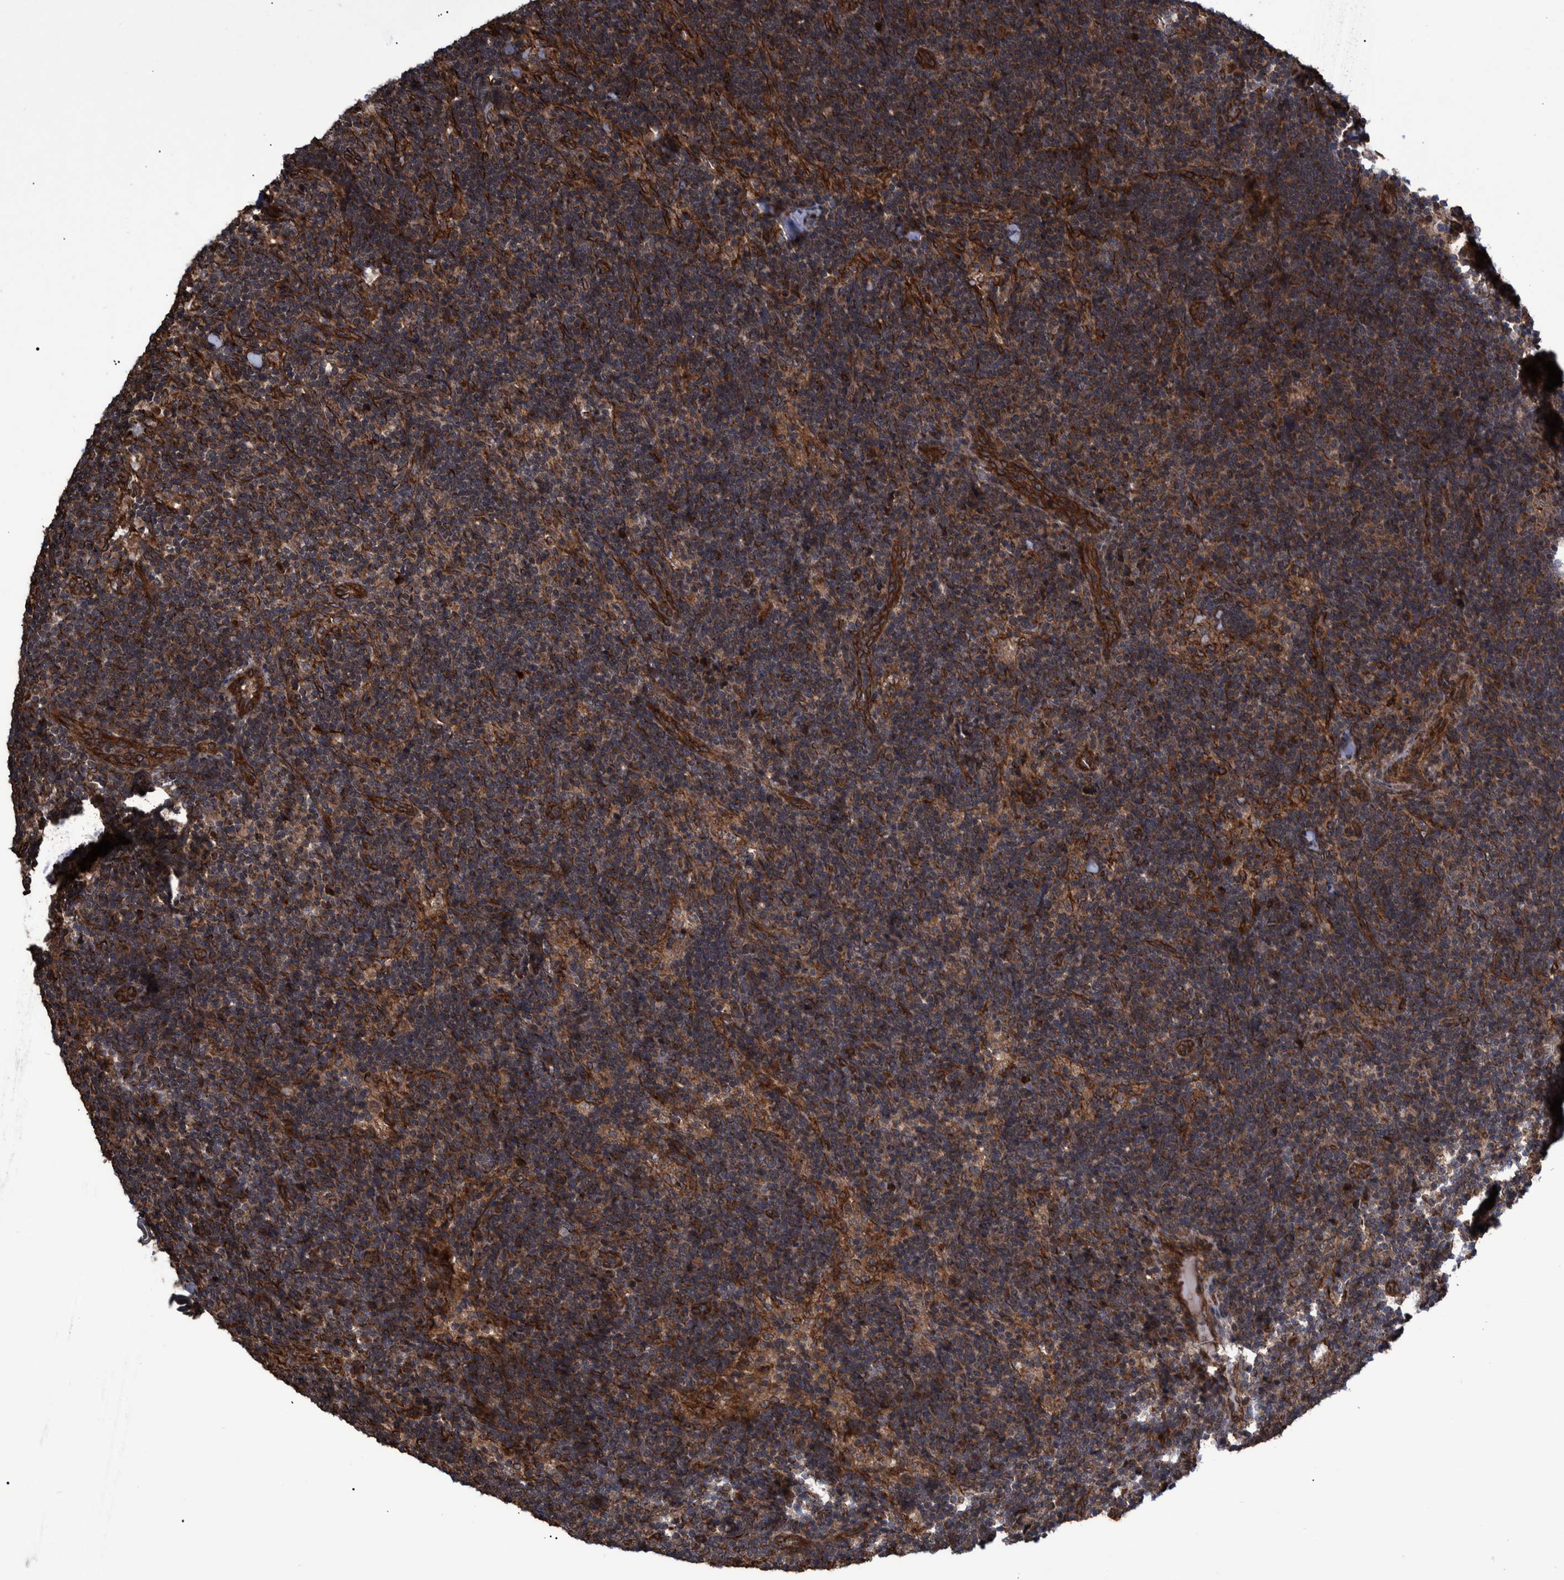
{"staining": {"intensity": "weak", "quantity": ">75%", "location": "cytoplasmic/membranous"}, "tissue": "lymph node", "cell_type": "Germinal center cells", "image_type": "normal", "snomed": [{"axis": "morphology", "description": "Normal tissue, NOS"}, {"axis": "topography", "description": "Lymph node"}], "caption": "Lymph node stained with DAB (3,3'-diaminobenzidine) immunohistochemistry (IHC) exhibits low levels of weak cytoplasmic/membranous positivity in about >75% of germinal center cells.", "gene": "TNFRSF10B", "patient": {"sex": "female", "age": 22}}